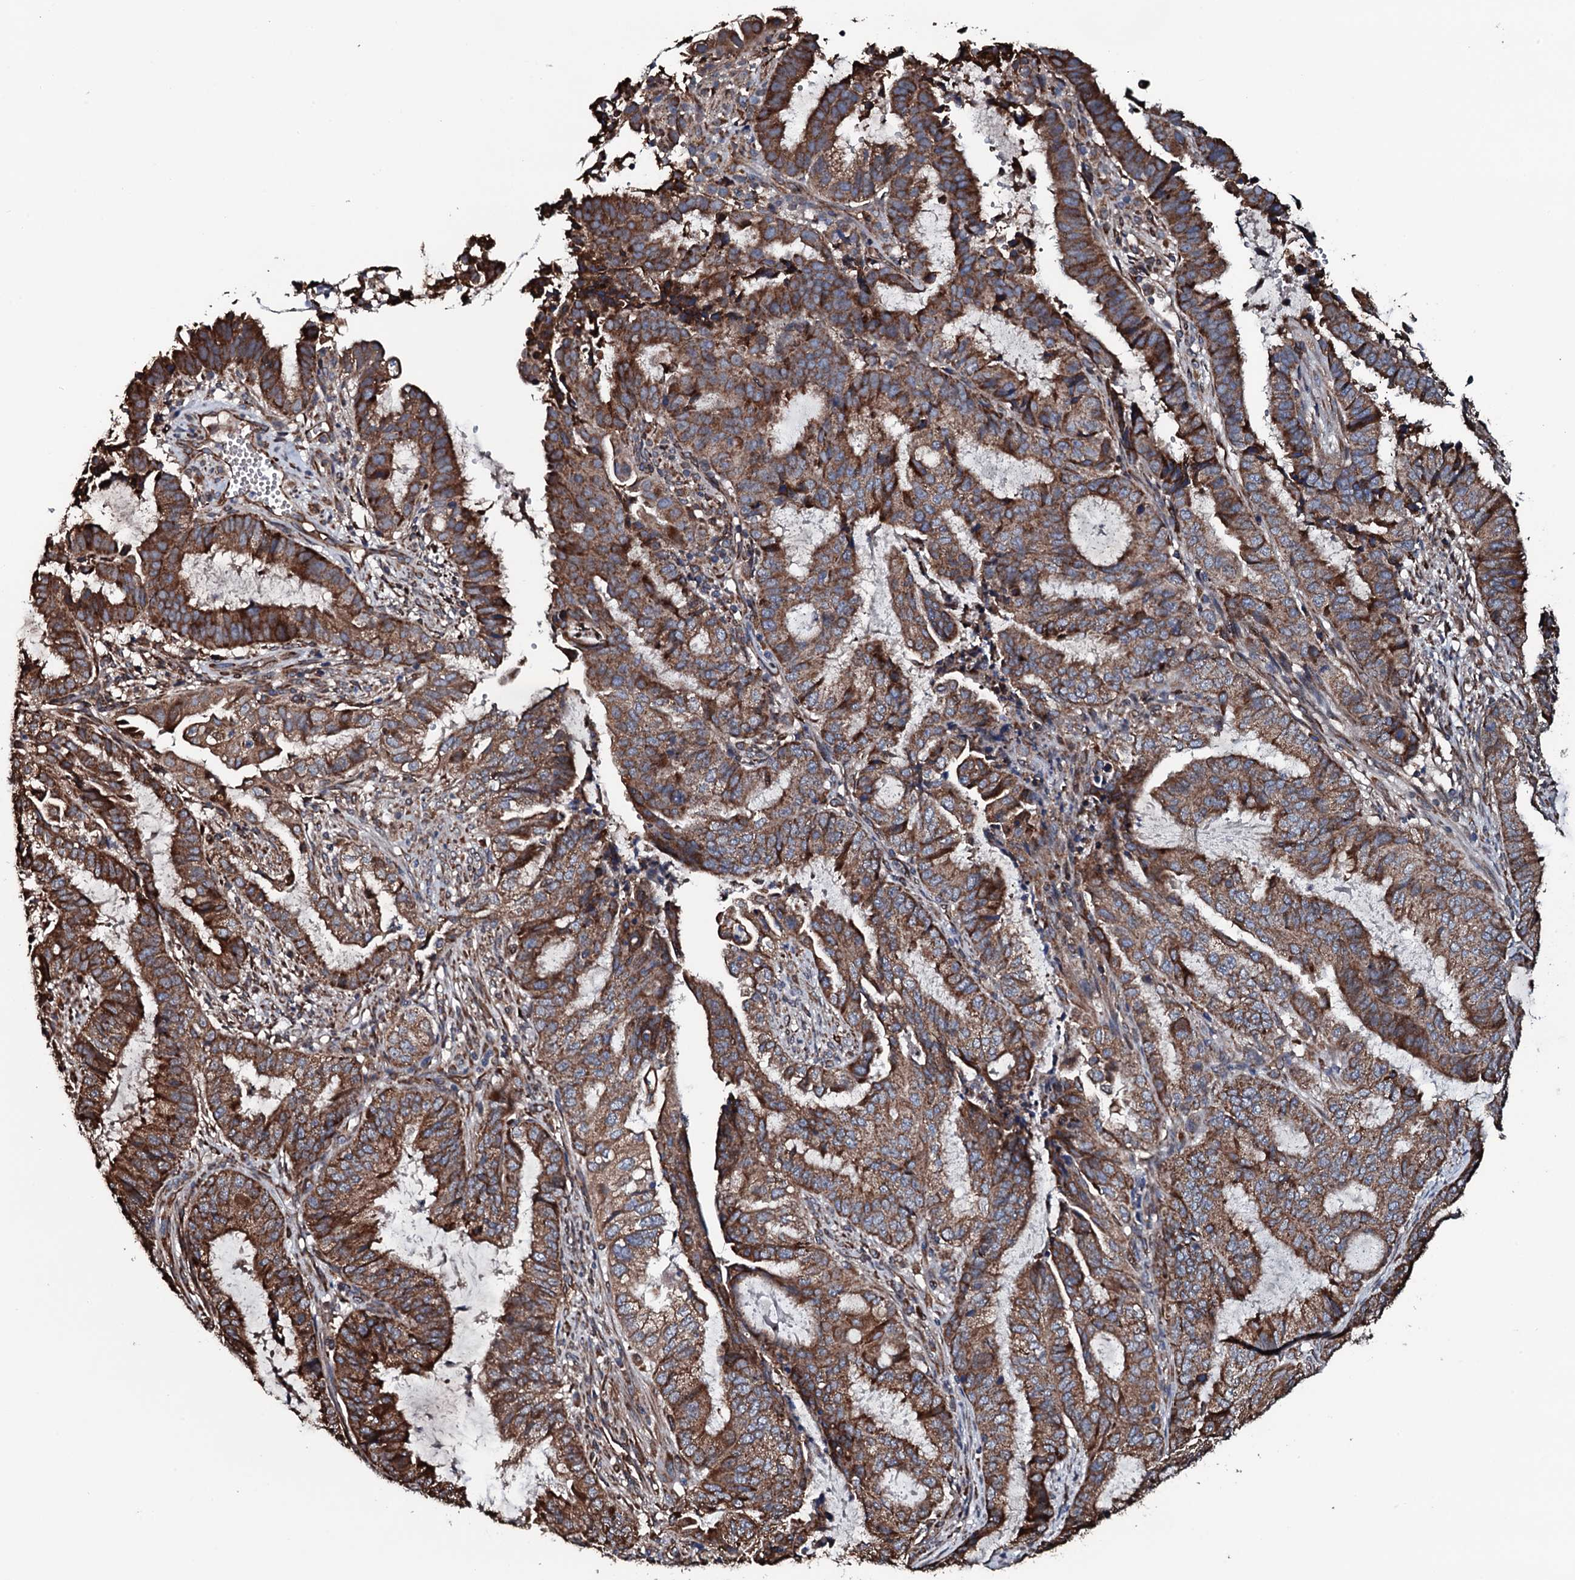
{"staining": {"intensity": "strong", "quantity": ">75%", "location": "cytoplasmic/membranous"}, "tissue": "endometrial cancer", "cell_type": "Tumor cells", "image_type": "cancer", "snomed": [{"axis": "morphology", "description": "Adenocarcinoma, NOS"}, {"axis": "topography", "description": "Endometrium"}], "caption": "Strong cytoplasmic/membranous expression is appreciated in approximately >75% of tumor cells in adenocarcinoma (endometrial).", "gene": "RAB12", "patient": {"sex": "female", "age": 51}}